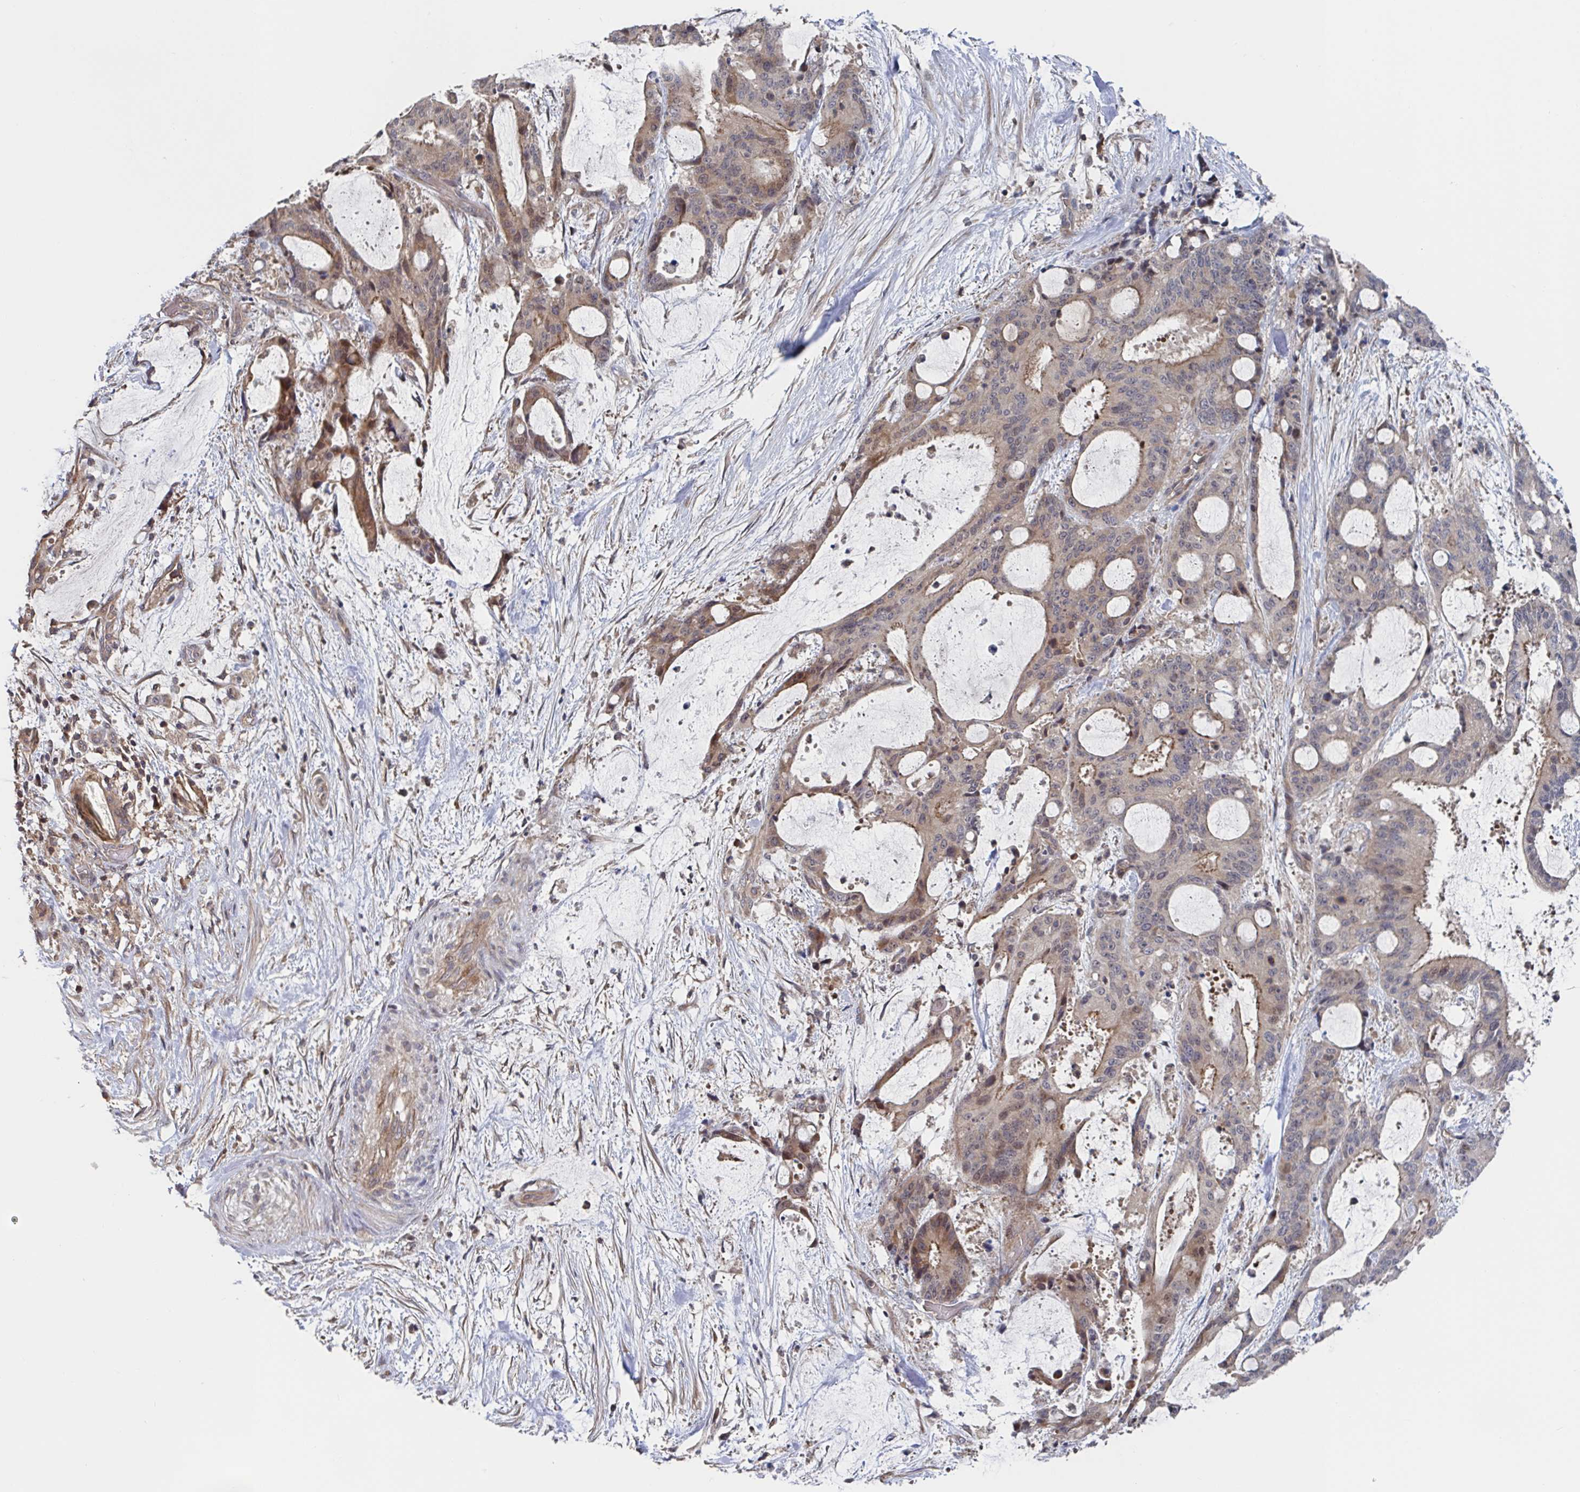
{"staining": {"intensity": "weak", "quantity": "<25%", "location": "cytoplasmic/membranous,nuclear"}, "tissue": "liver cancer", "cell_type": "Tumor cells", "image_type": "cancer", "snomed": [{"axis": "morphology", "description": "Normal tissue, NOS"}, {"axis": "morphology", "description": "Cholangiocarcinoma"}, {"axis": "topography", "description": "Liver"}, {"axis": "topography", "description": "Peripheral nerve tissue"}], "caption": "Liver cholangiocarcinoma was stained to show a protein in brown. There is no significant positivity in tumor cells.", "gene": "DHRS12", "patient": {"sex": "female", "age": 73}}